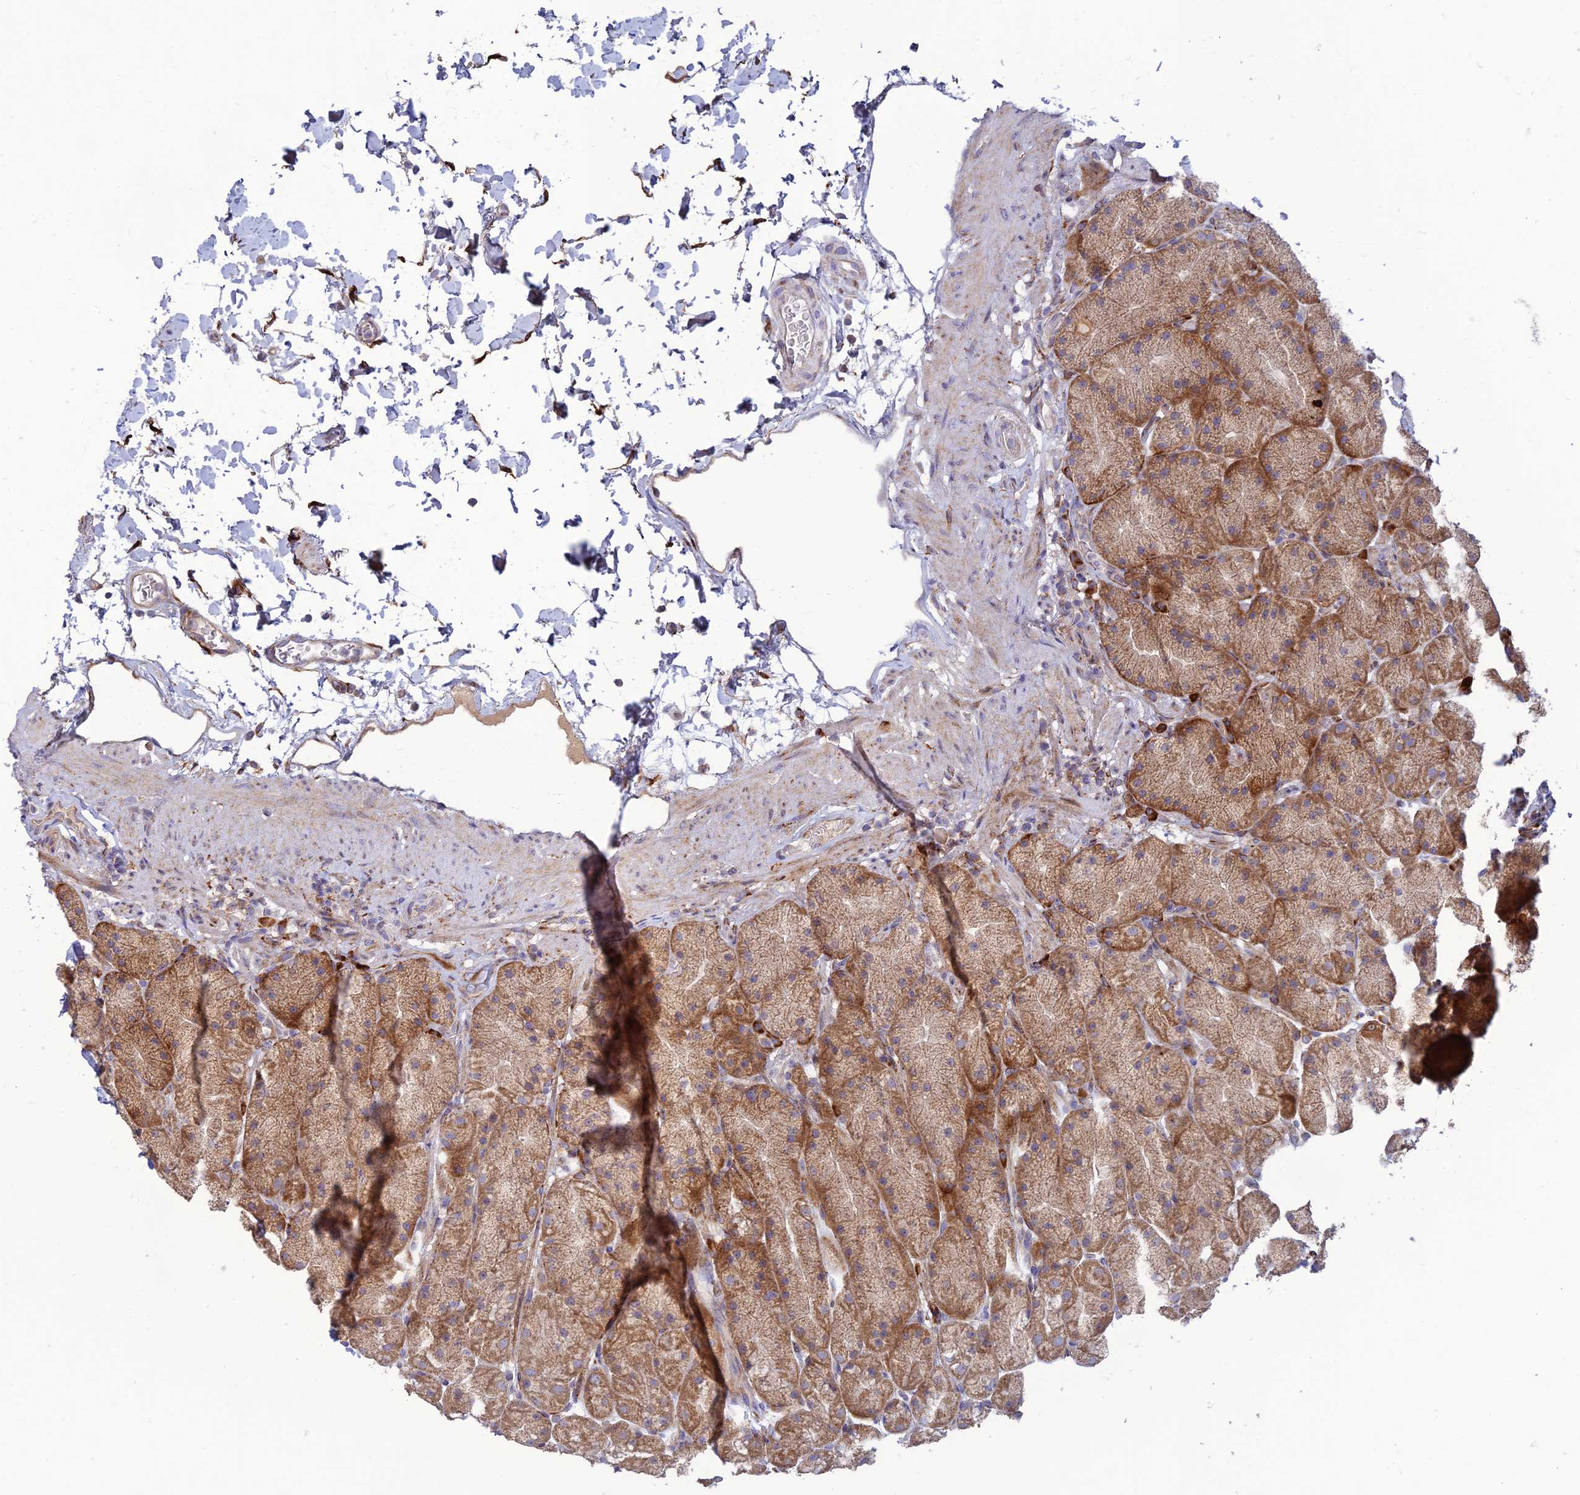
{"staining": {"intensity": "moderate", "quantity": ">75%", "location": "cytoplasmic/membranous"}, "tissue": "stomach", "cell_type": "Glandular cells", "image_type": "normal", "snomed": [{"axis": "morphology", "description": "Normal tissue, NOS"}, {"axis": "topography", "description": "Stomach, upper"}, {"axis": "topography", "description": "Stomach, lower"}], "caption": "Protein expression by immunohistochemistry shows moderate cytoplasmic/membranous staining in about >75% of glandular cells in normal stomach.", "gene": "RCN3", "patient": {"sex": "male", "age": 67}}